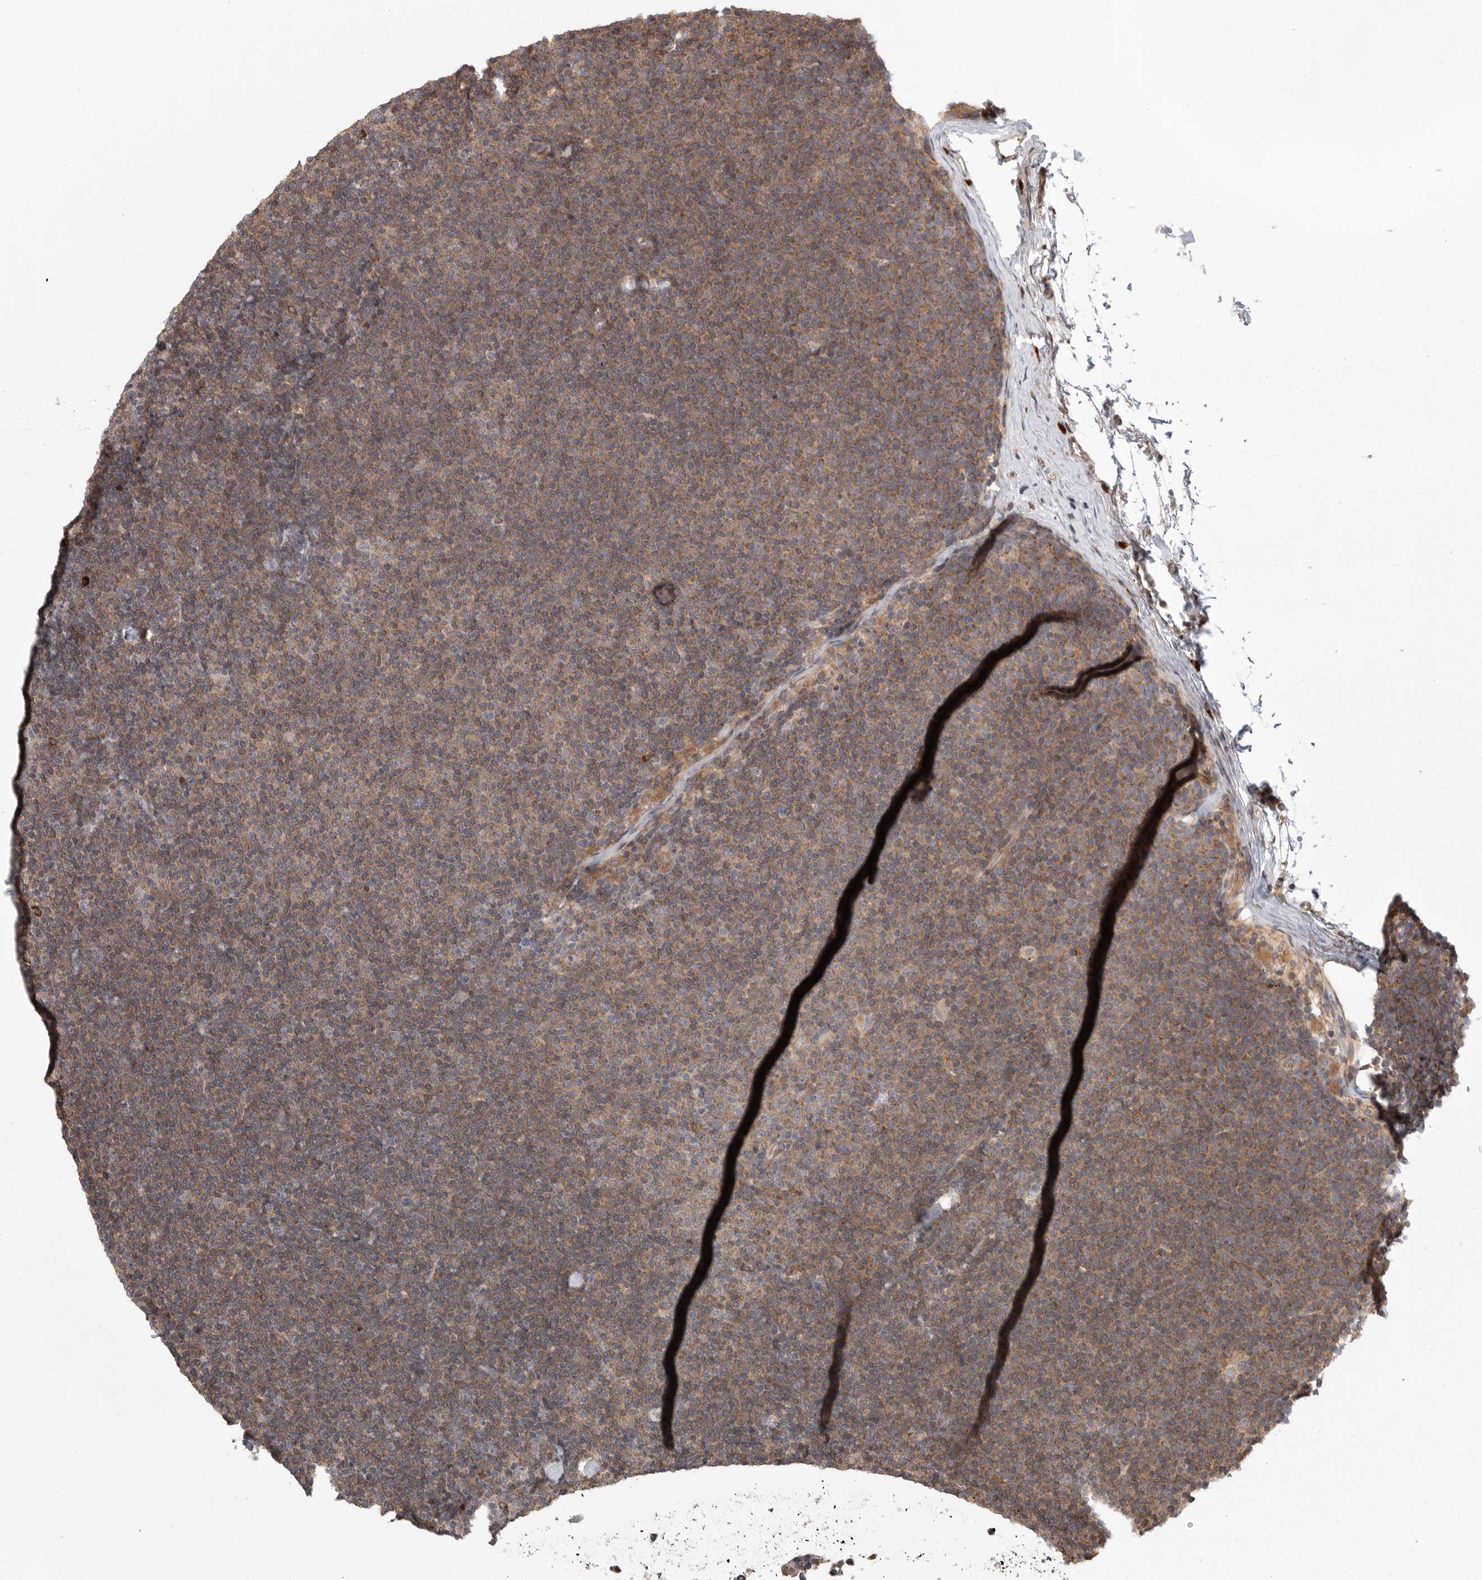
{"staining": {"intensity": "moderate", "quantity": ">75%", "location": "cytoplasmic/membranous"}, "tissue": "lymphoma", "cell_type": "Tumor cells", "image_type": "cancer", "snomed": [{"axis": "morphology", "description": "Malignant lymphoma, non-Hodgkin's type, Low grade"}, {"axis": "topography", "description": "Lymph node"}], "caption": "Human lymphoma stained with a protein marker shows moderate staining in tumor cells.", "gene": "OXR1", "patient": {"sex": "female", "age": 53}}